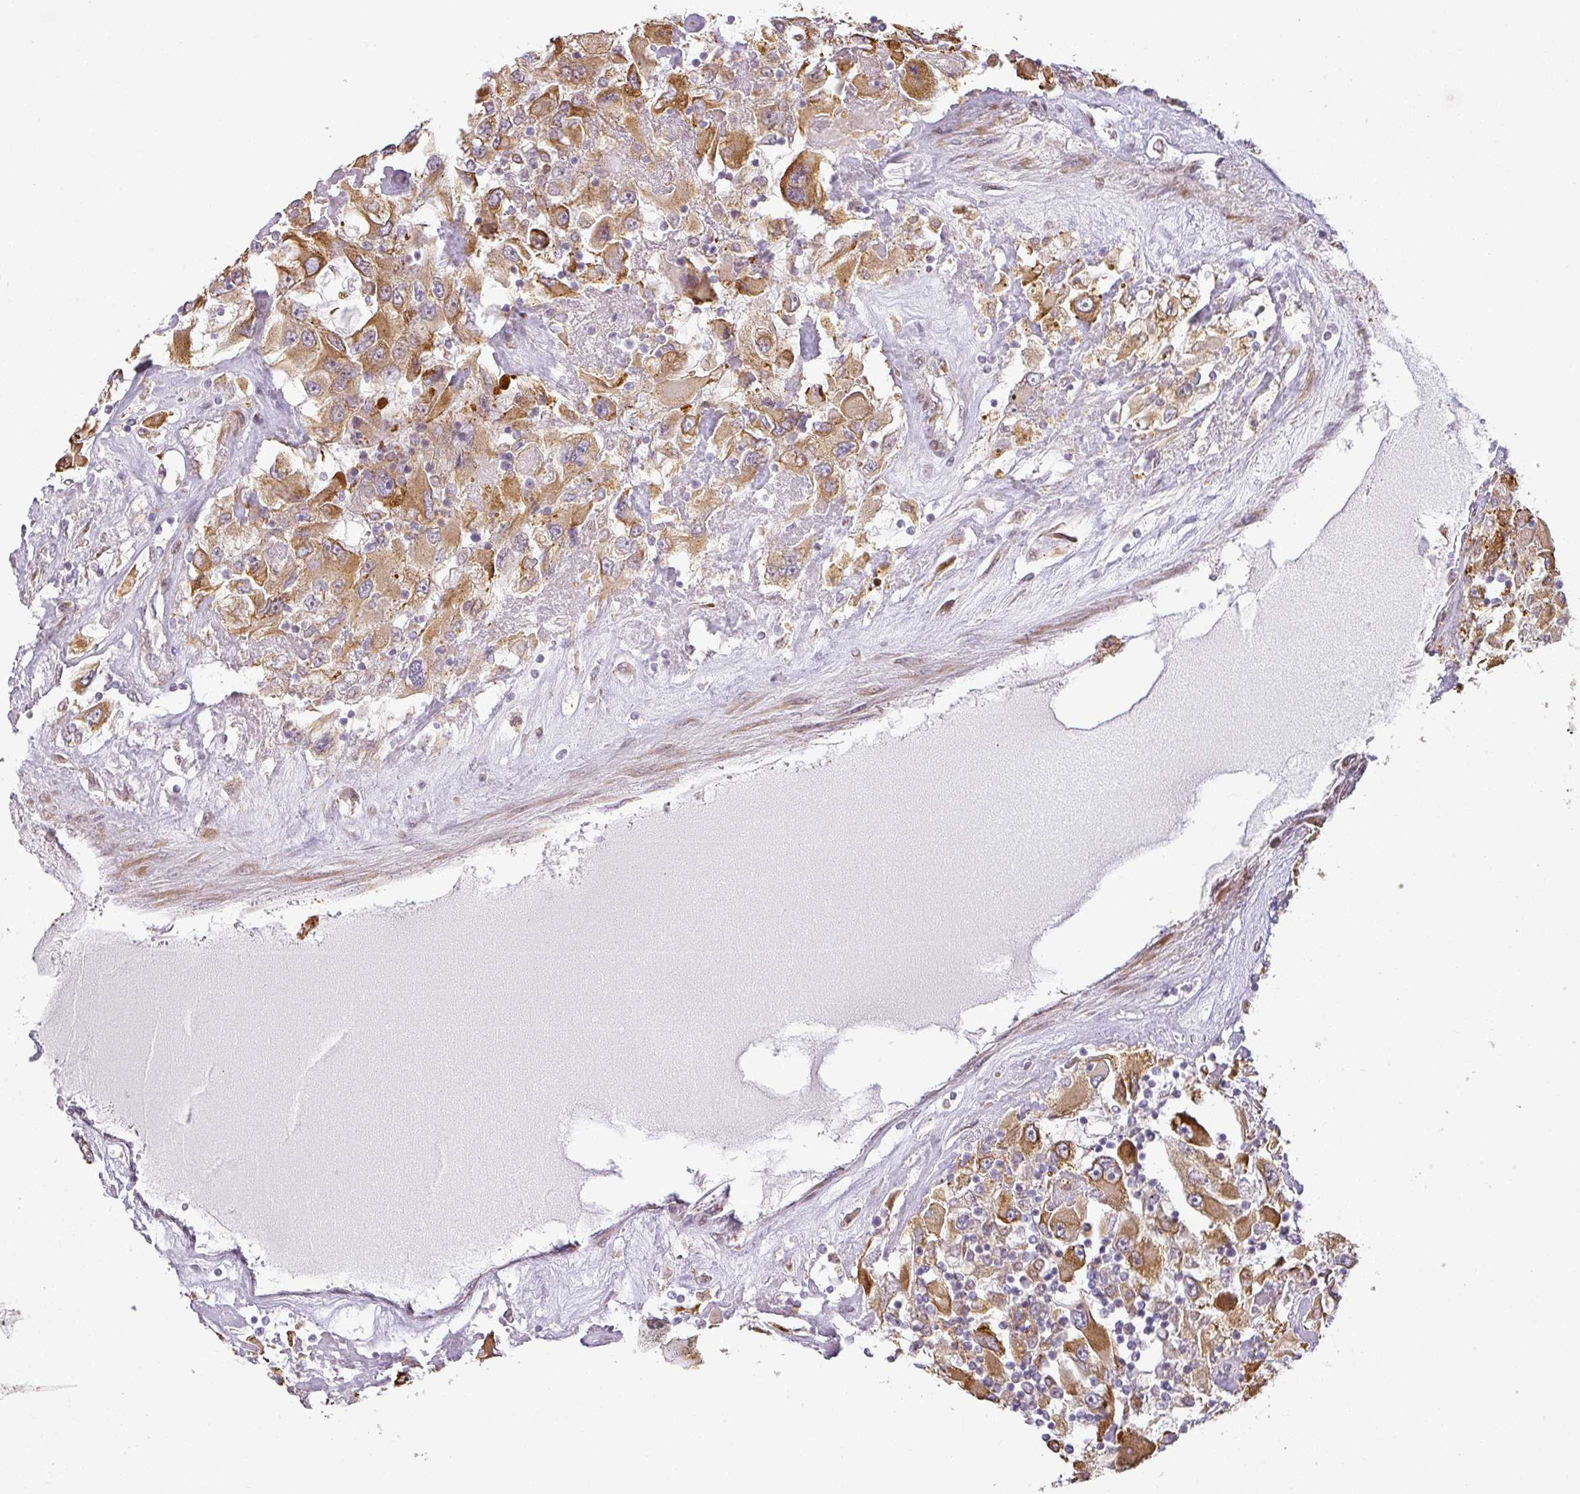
{"staining": {"intensity": "moderate", "quantity": ">75%", "location": "cytoplasmic/membranous"}, "tissue": "renal cancer", "cell_type": "Tumor cells", "image_type": "cancer", "snomed": [{"axis": "morphology", "description": "Adenocarcinoma, NOS"}, {"axis": "topography", "description": "Kidney"}], "caption": "Protein staining reveals moderate cytoplasmic/membranous positivity in about >75% of tumor cells in adenocarcinoma (renal).", "gene": "CCDC144A", "patient": {"sex": "female", "age": 52}}